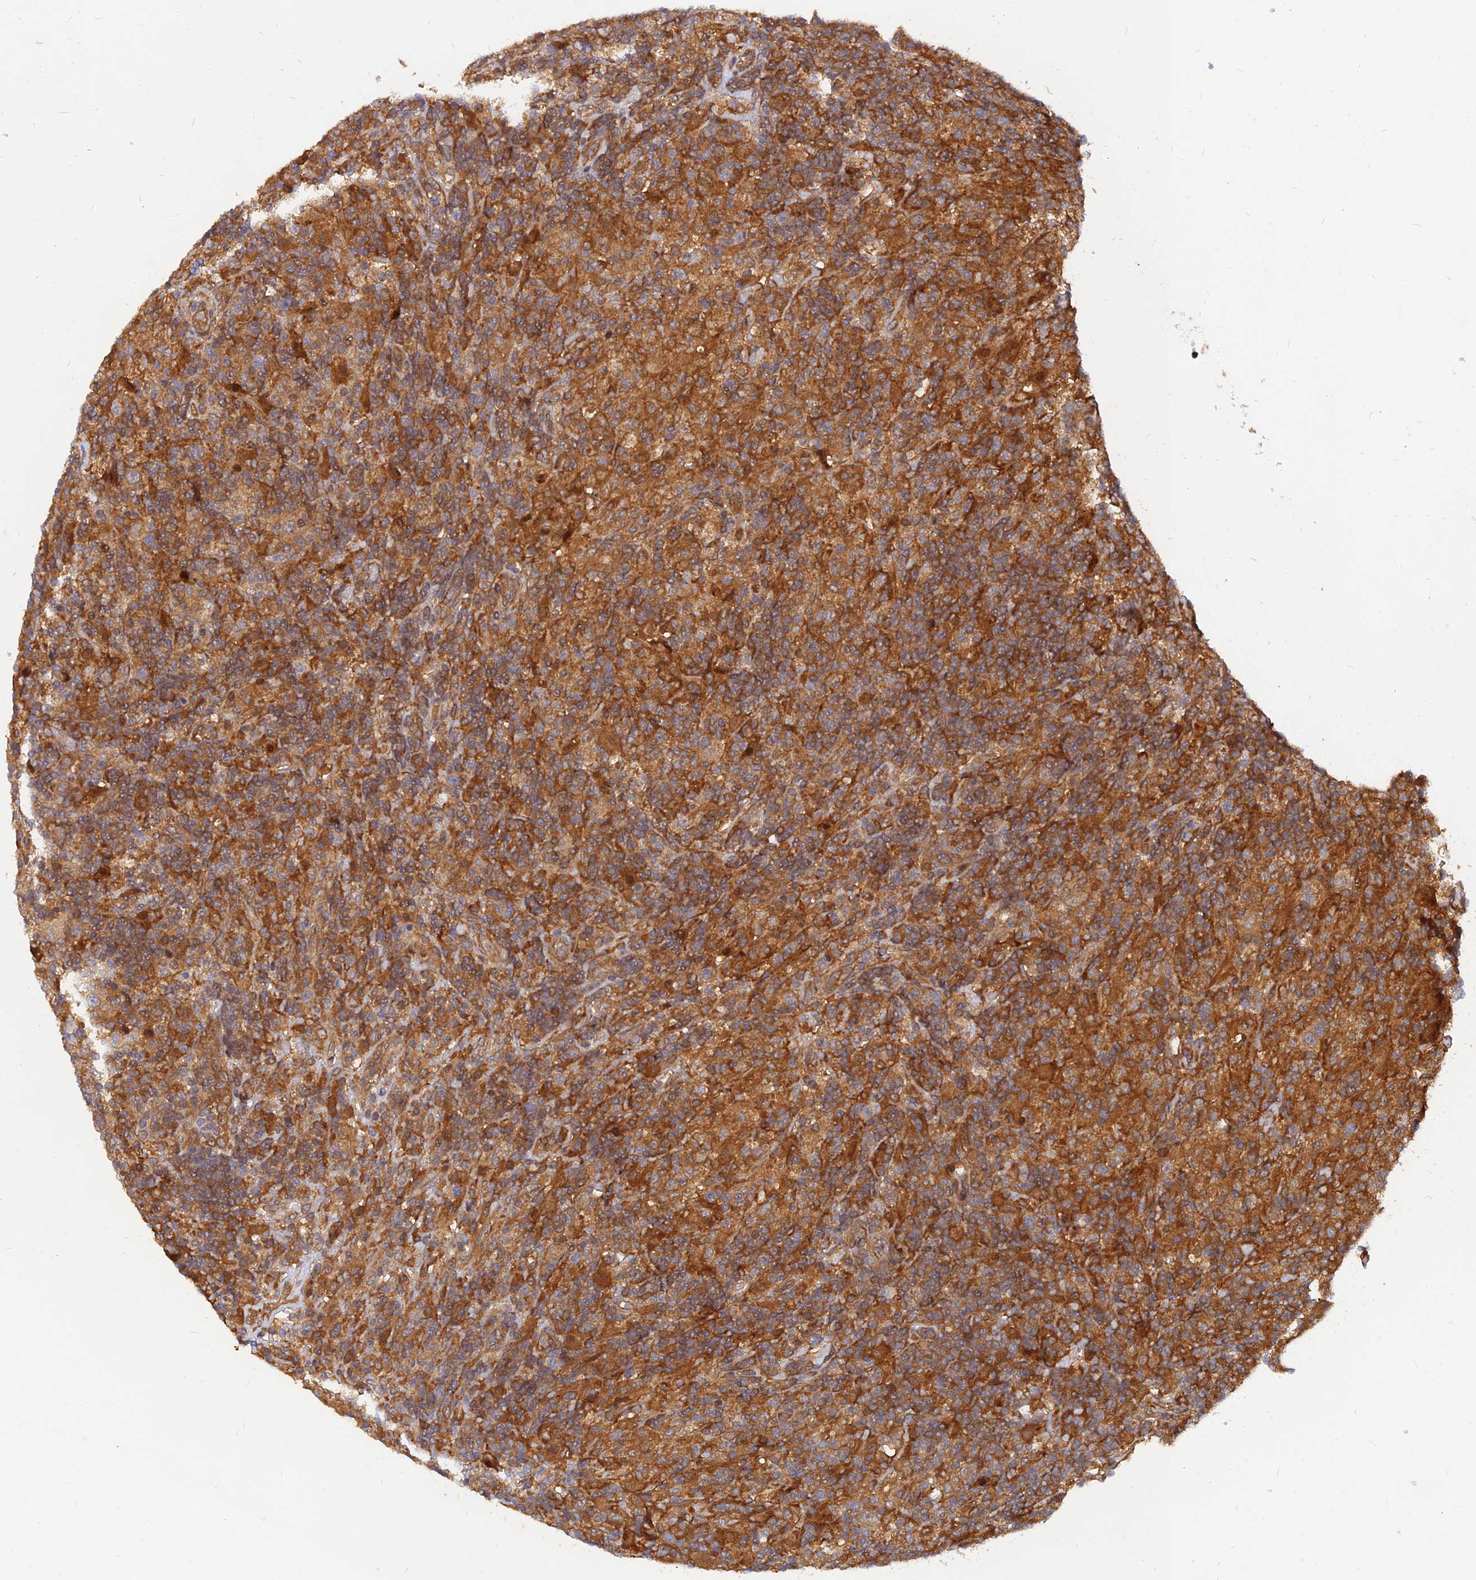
{"staining": {"intensity": "moderate", "quantity": ">75%", "location": "cytoplasmic/membranous"}, "tissue": "lymphoma", "cell_type": "Tumor cells", "image_type": "cancer", "snomed": [{"axis": "morphology", "description": "Hodgkin's disease, NOS"}, {"axis": "topography", "description": "Lymph node"}], "caption": "Hodgkin's disease stained for a protein reveals moderate cytoplasmic/membranous positivity in tumor cells.", "gene": "ARL2BP", "patient": {"sex": "male", "age": 70}}